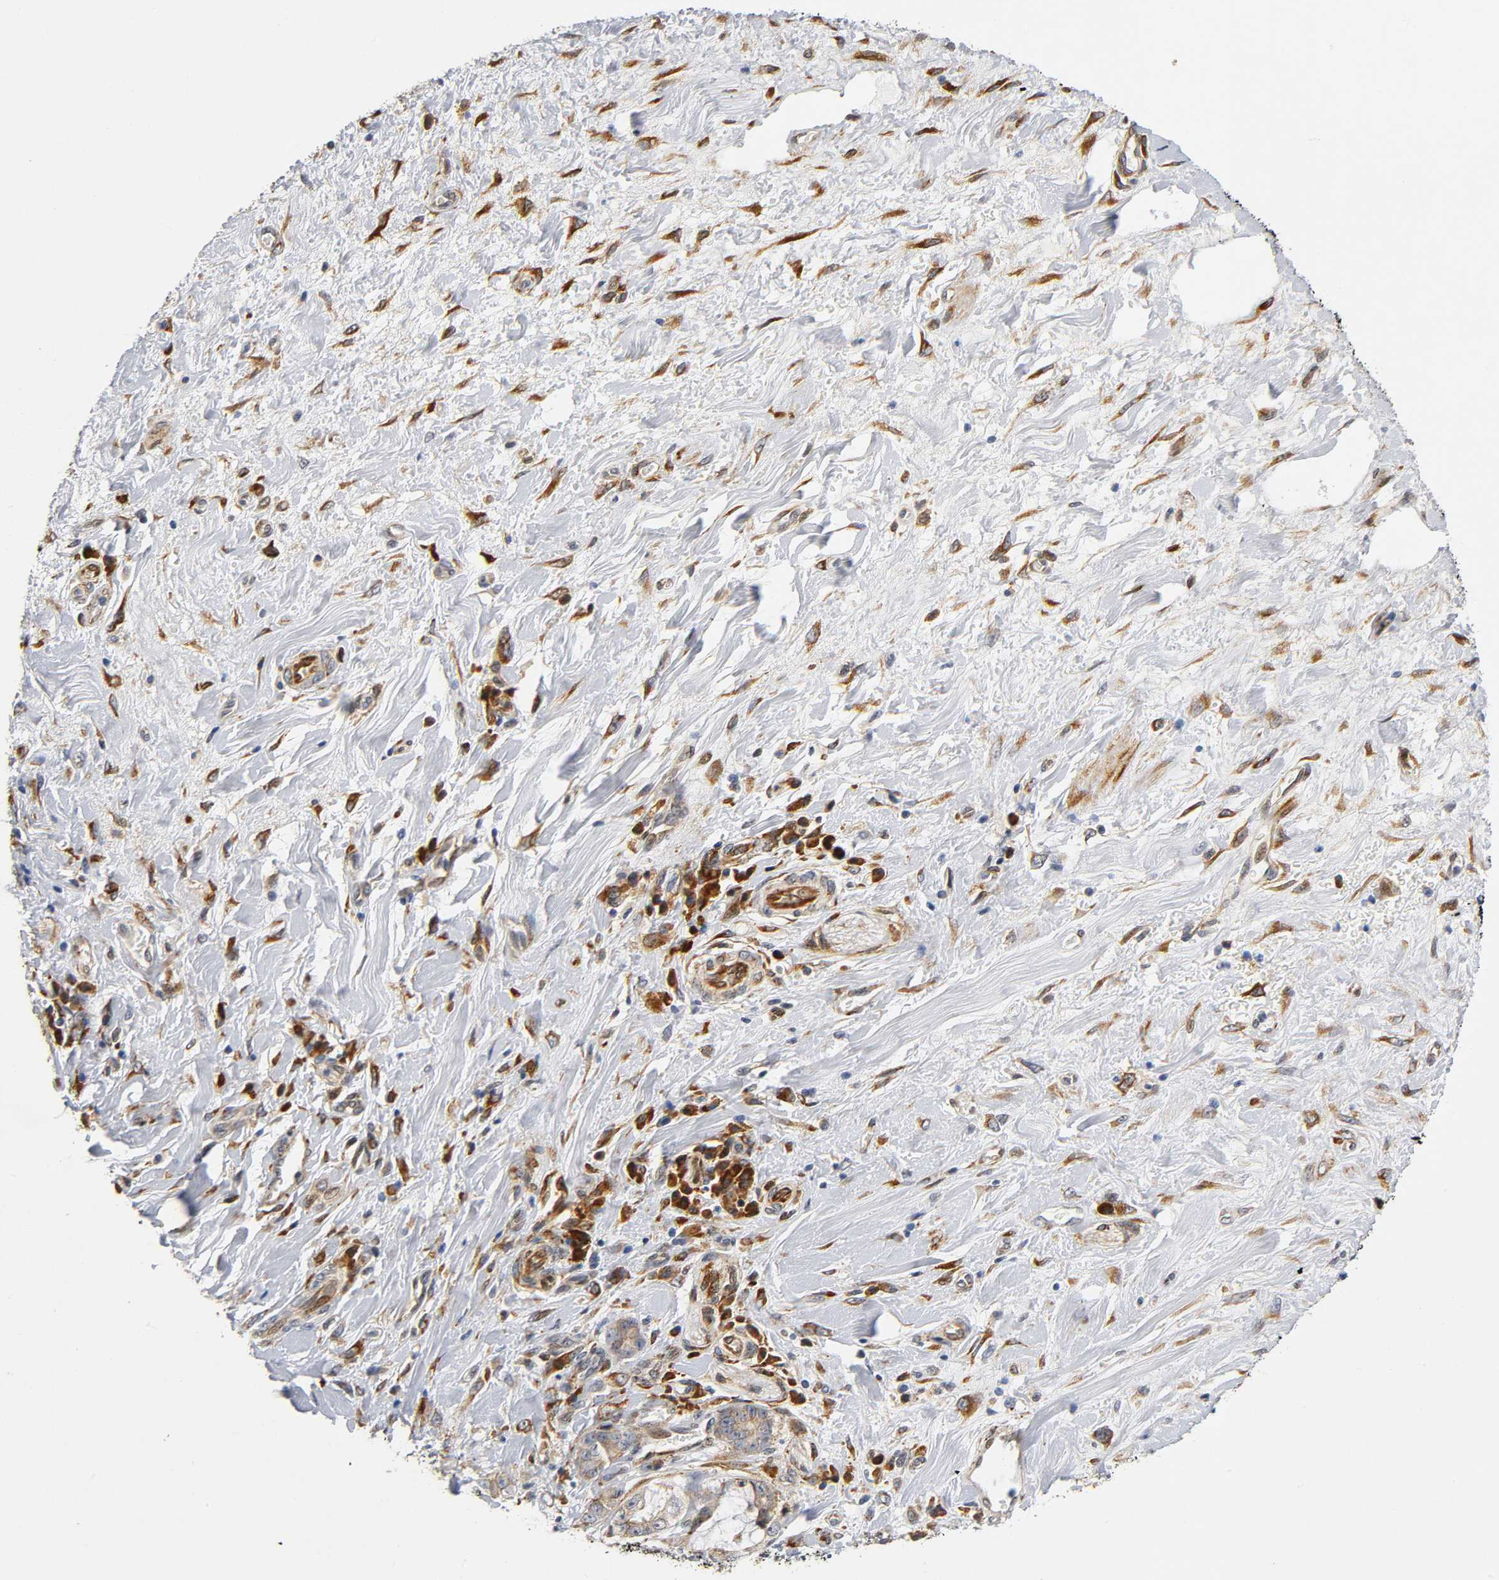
{"staining": {"intensity": "moderate", "quantity": ">75%", "location": "cytoplasmic/membranous"}, "tissue": "pancreatic cancer", "cell_type": "Tumor cells", "image_type": "cancer", "snomed": [{"axis": "morphology", "description": "Adenocarcinoma, NOS"}, {"axis": "topography", "description": "Pancreas"}], "caption": "Protein expression analysis of human pancreatic adenocarcinoma reveals moderate cytoplasmic/membranous positivity in about >75% of tumor cells.", "gene": "SOS2", "patient": {"sex": "female", "age": 73}}